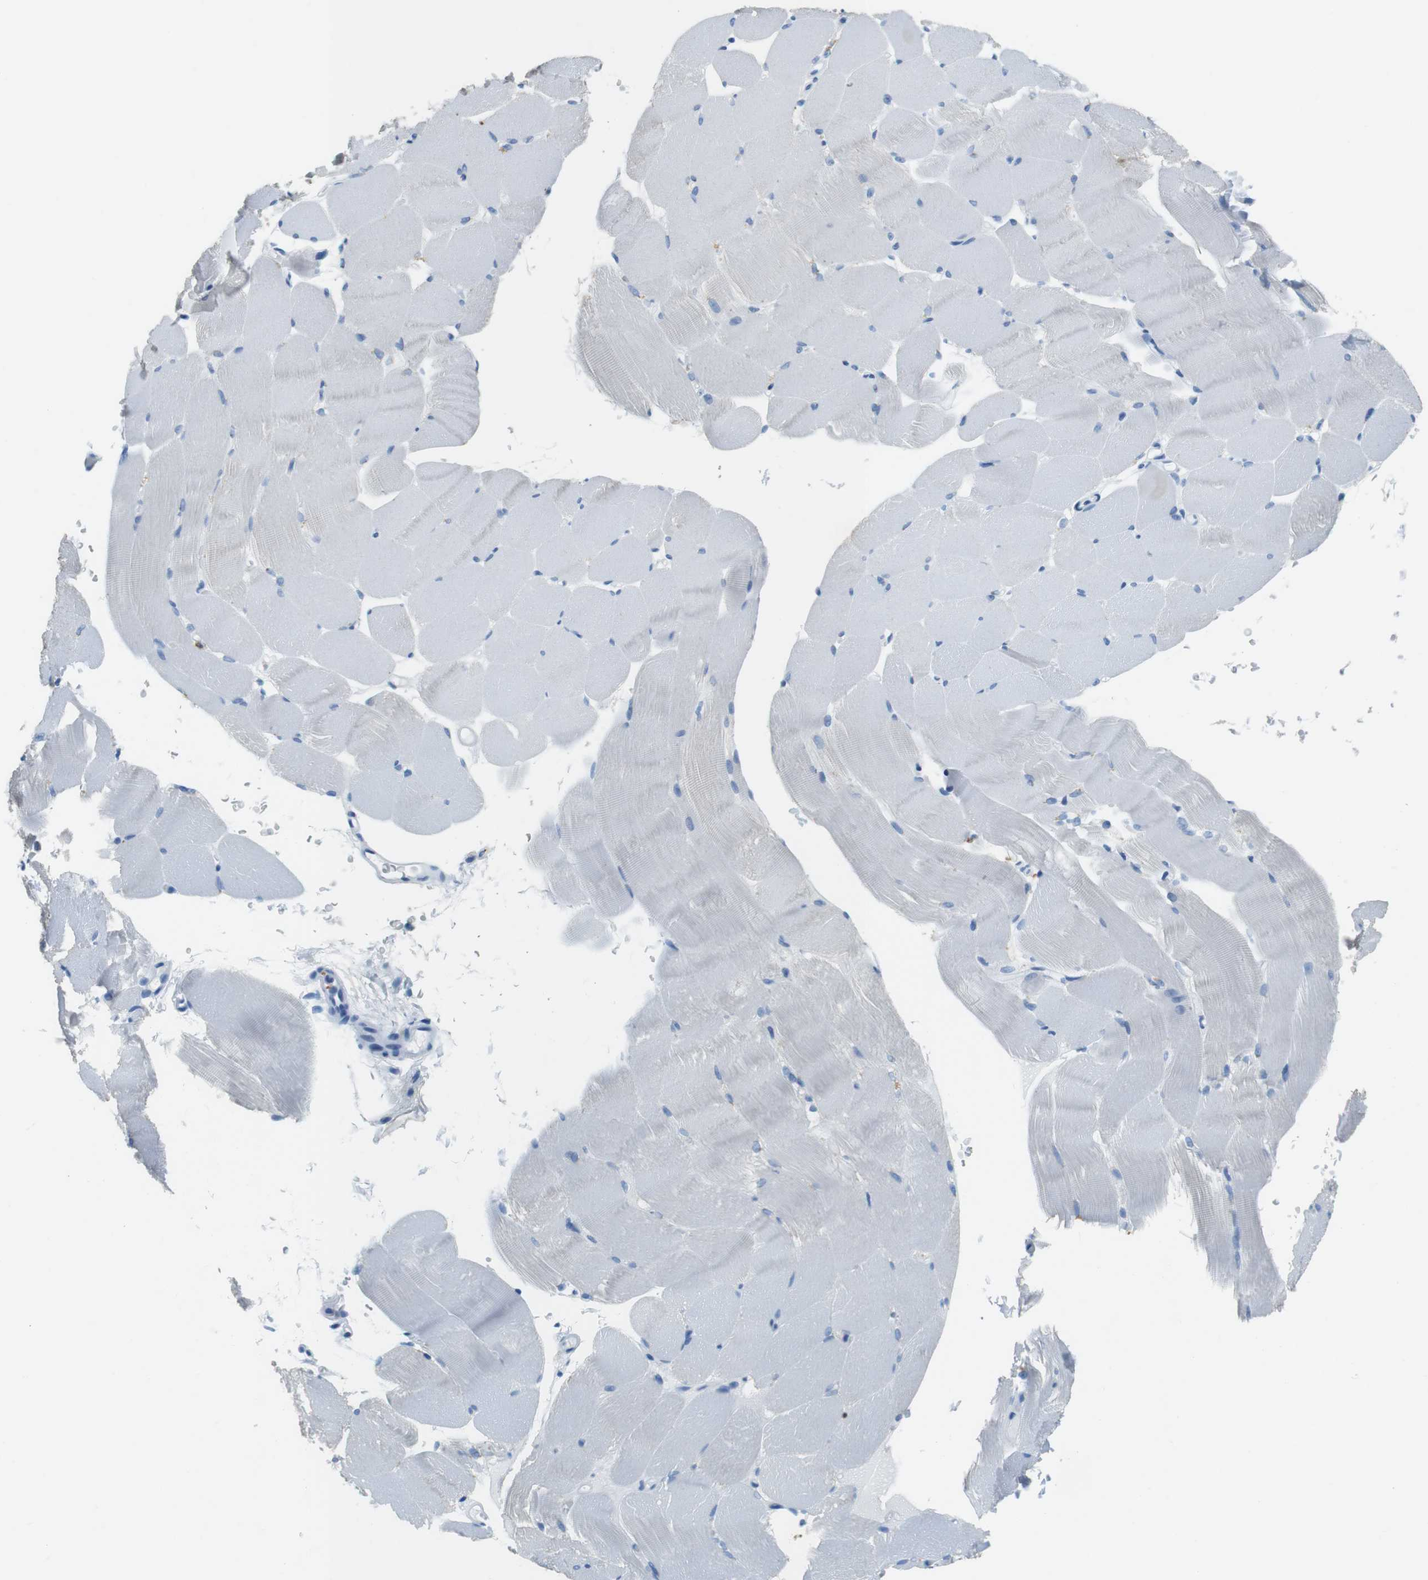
{"staining": {"intensity": "negative", "quantity": "none", "location": "none"}, "tissue": "skeletal muscle", "cell_type": "Myocytes", "image_type": "normal", "snomed": [{"axis": "morphology", "description": "Normal tissue, NOS"}, {"axis": "topography", "description": "Skeletal muscle"}, {"axis": "topography", "description": "Parathyroid gland"}], "caption": "Immunohistochemistry (IHC) of benign skeletal muscle reveals no expression in myocytes. (Brightfield microscopy of DAB (3,3'-diaminobenzidine) immunohistochemistry at high magnification).", "gene": "LAT", "patient": {"sex": "female", "age": 37}}